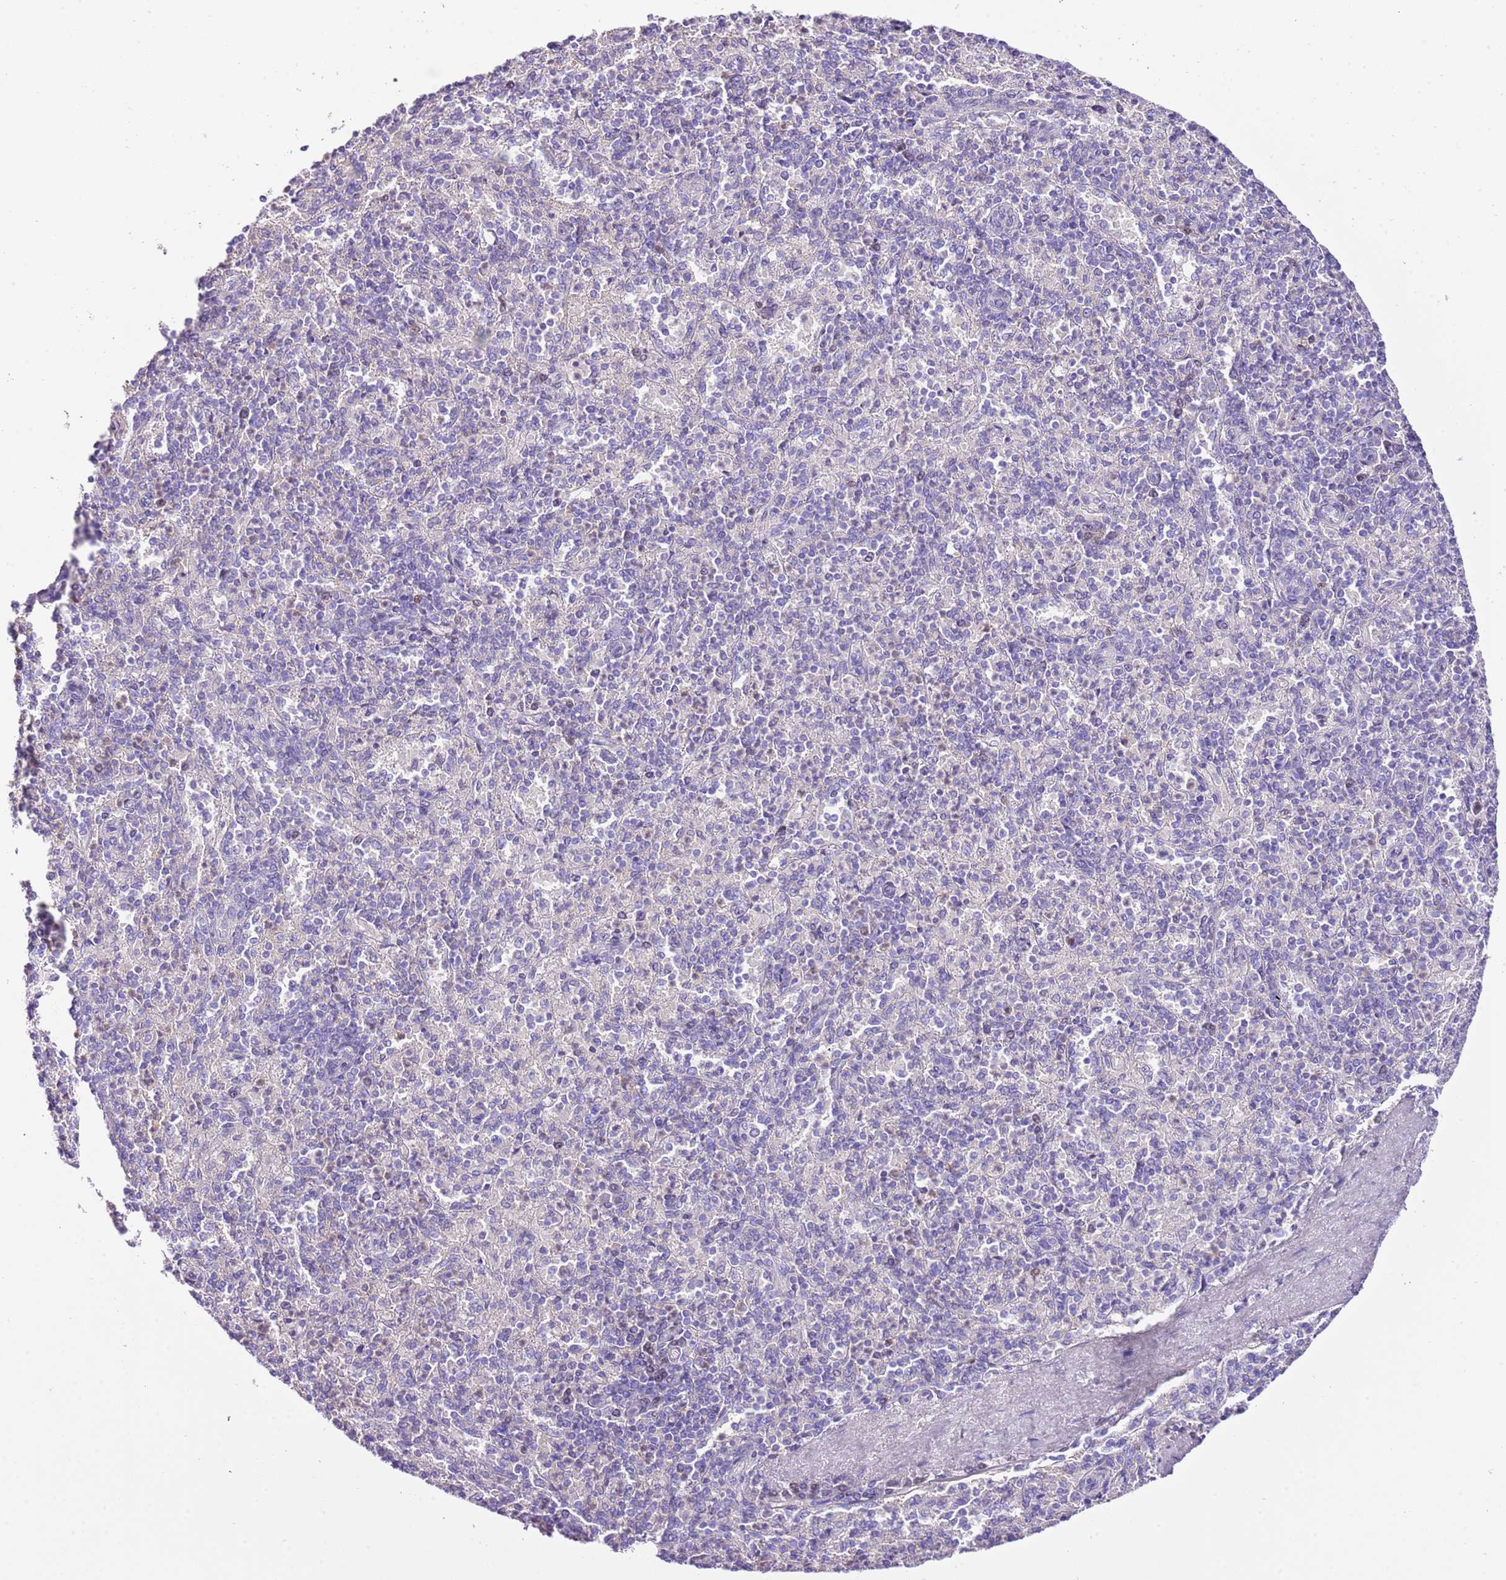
{"staining": {"intensity": "negative", "quantity": "none", "location": "none"}, "tissue": "spleen", "cell_type": "Cells in red pulp", "image_type": "normal", "snomed": [{"axis": "morphology", "description": "Normal tissue, NOS"}, {"axis": "topography", "description": "Spleen"}], "caption": "Cells in red pulp are negative for protein expression in normal human spleen. (Brightfield microscopy of DAB immunohistochemistry (IHC) at high magnification).", "gene": "BHLHA15", "patient": {"sex": "male", "age": 82}}